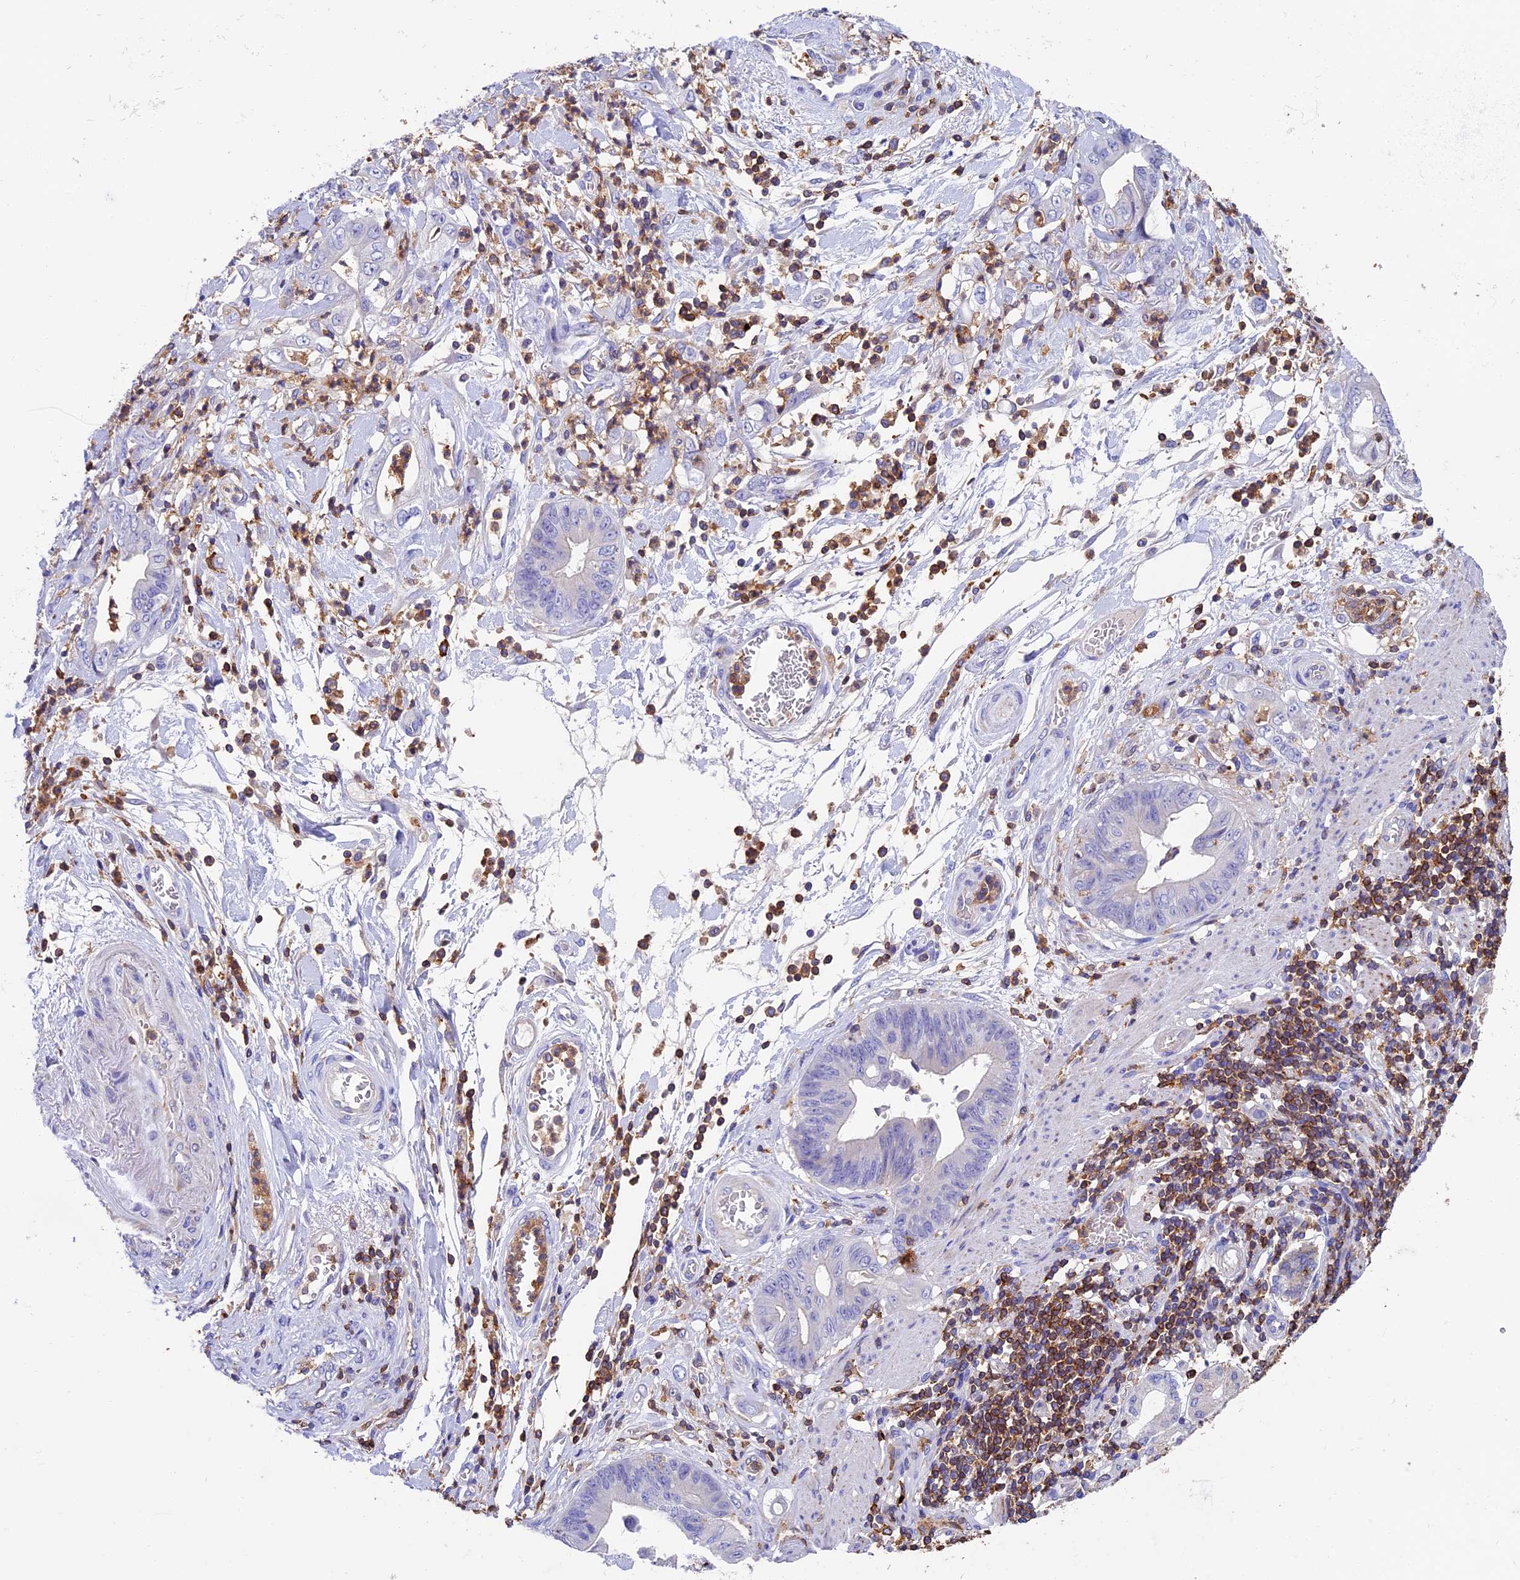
{"staining": {"intensity": "negative", "quantity": "none", "location": "none"}, "tissue": "stomach cancer", "cell_type": "Tumor cells", "image_type": "cancer", "snomed": [{"axis": "morphology", "description": "Adenocarcinoma, NOS"}, {"axis": "topography", "description": "Stomach"}], "caption": "Immunohistochemistry image of stomach cancer (adenocarcinoma) stained for a protein (brown), which demonstrates no staining in tumor cells.", "gene": "ADAT1", "patient": {"sex": "female", "age": 73}}